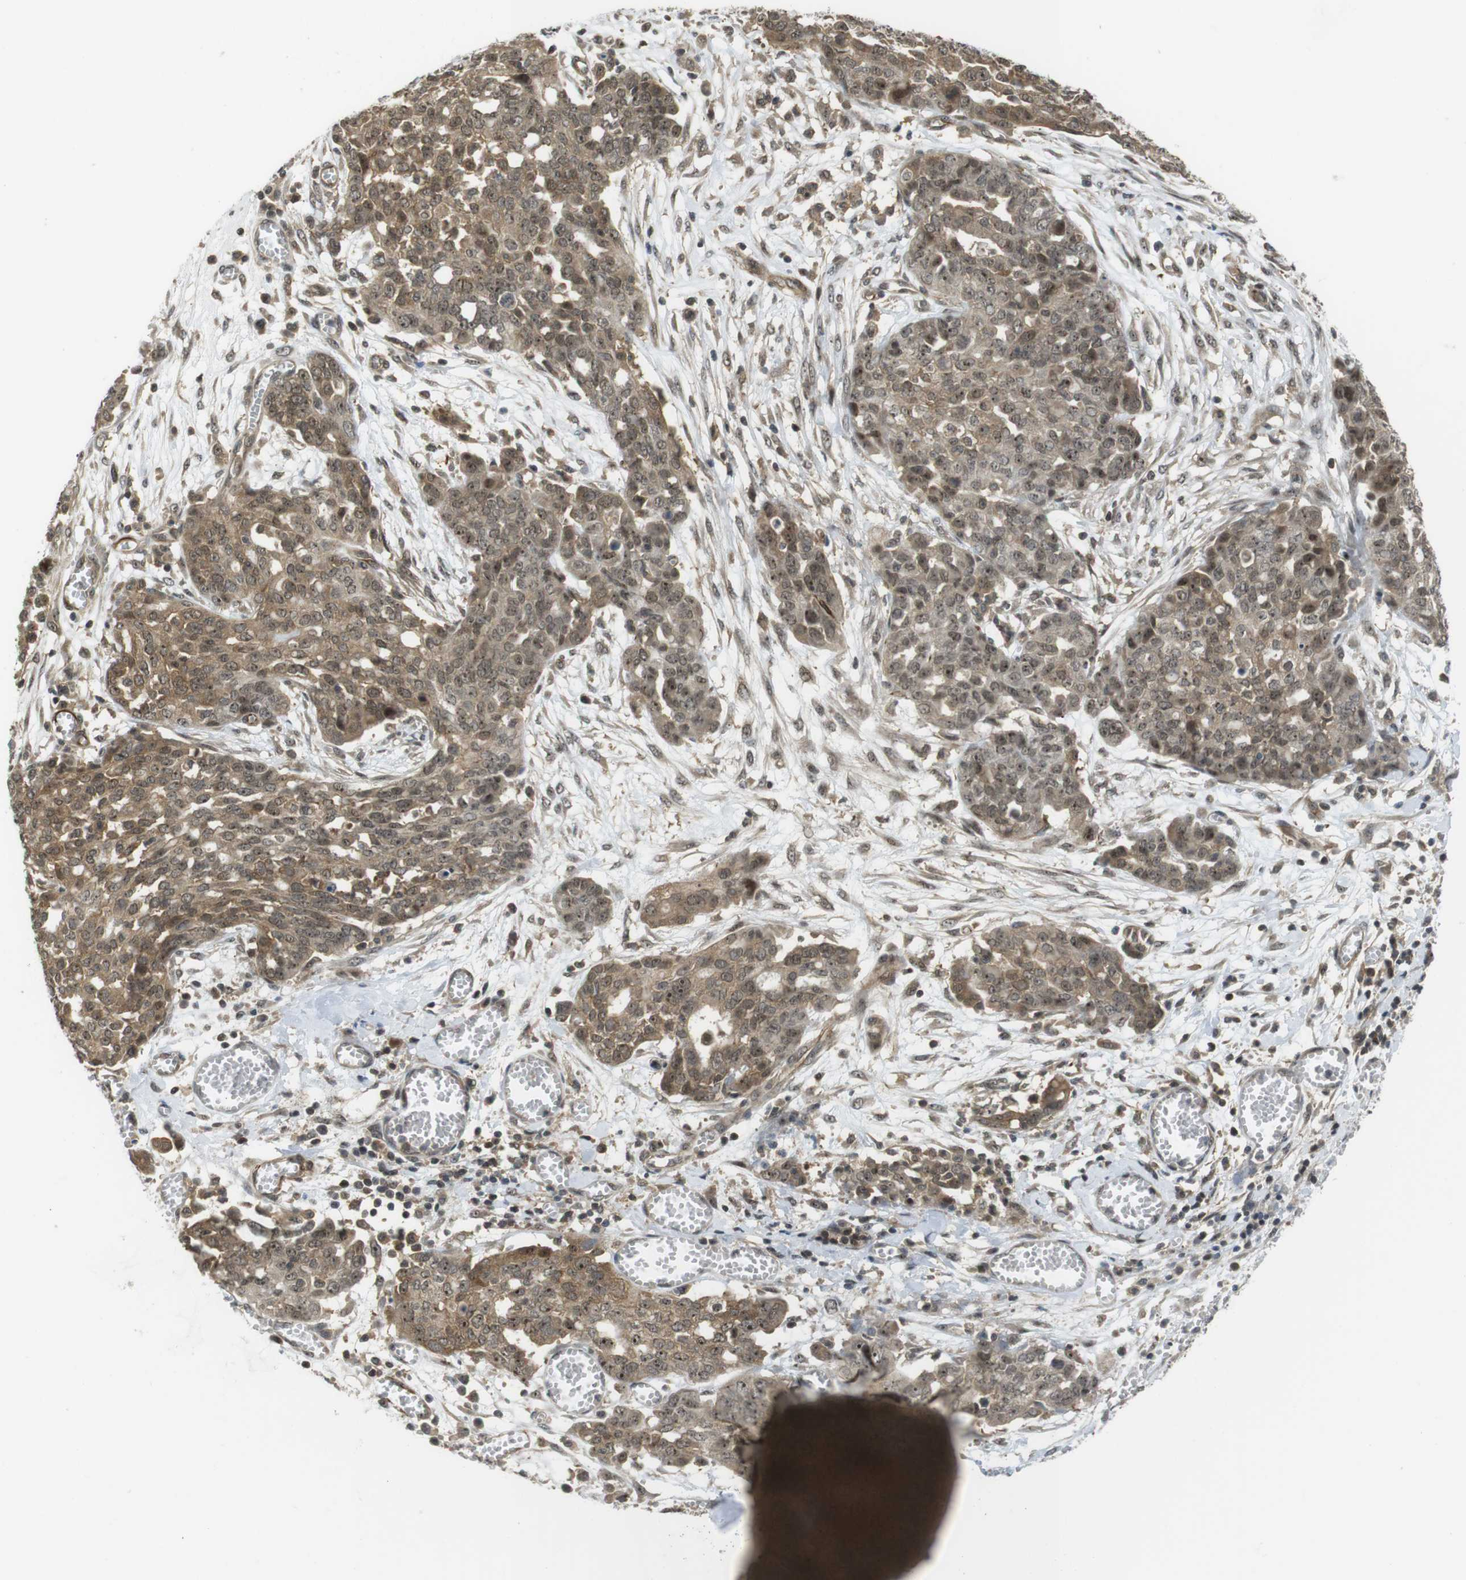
{"staining": {"intensity": "moderate", "quantity": ">75%", "location": "cytoplasmic/membranous,nuclear"}, "tissue": "ovarian cancer", "cell_type": "Tumor cells", "image_type": "cancer", "snomed": [{"axis": "morphology", "description": "Cystadenocarcinoma, serous, NOS"}, {"axis": "topography", "description": "Soft tissue"}, {"axis": "topography", "description": "Ovary"}], "caption": "A brown stain highlights moderate cytoplasmic/membranous and nuclear expression of a protein in ovarian cancer tumor cells.", "gene": "CC2D1A", "patient": {"sex": "female", "age": 57}}